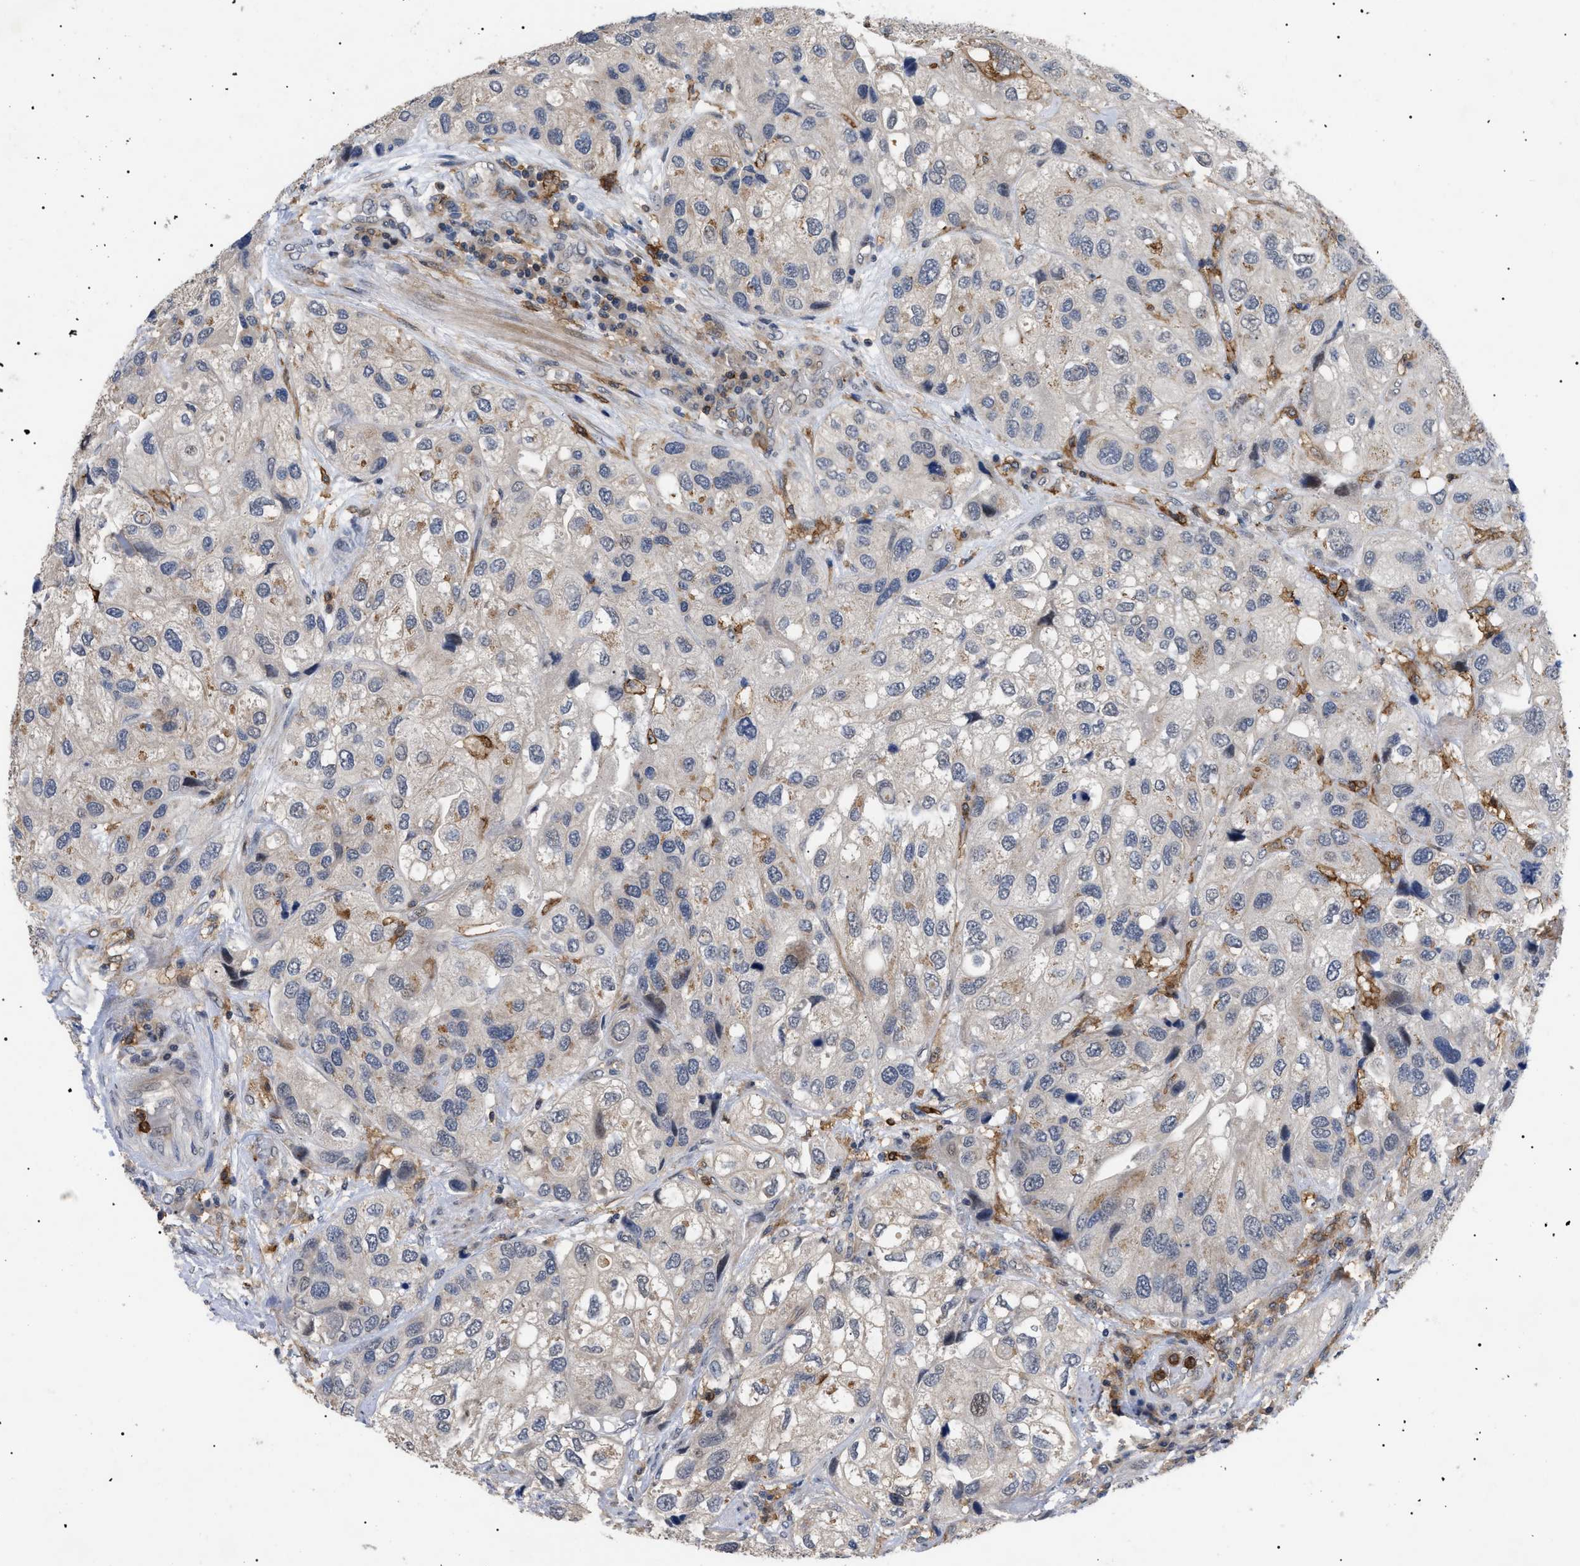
{"staining": {"intensity": "weak", "quantity": "<25%", "location": "cytoplasmic/membranous"}, "tissue": "urothelial cancer", "cell_type": "Tumor cells", "image_type": "cancer", "snomed": [{"axis": "morphology", "description": "Urothelial carcinoma, High grade"}, {"axis": "topography", "description": "Urinary bladder"}], "caption": "Immunohistochemistry (IHC) histopathology image of urothelial cancer stained for a protein (brown), which demonstrates no expression in tumor cells. (Immunohistochemistry, brightfield microscopy, high magnification).", "gene": "CD300A", "patient": {"sex": "female", "age": 64}}